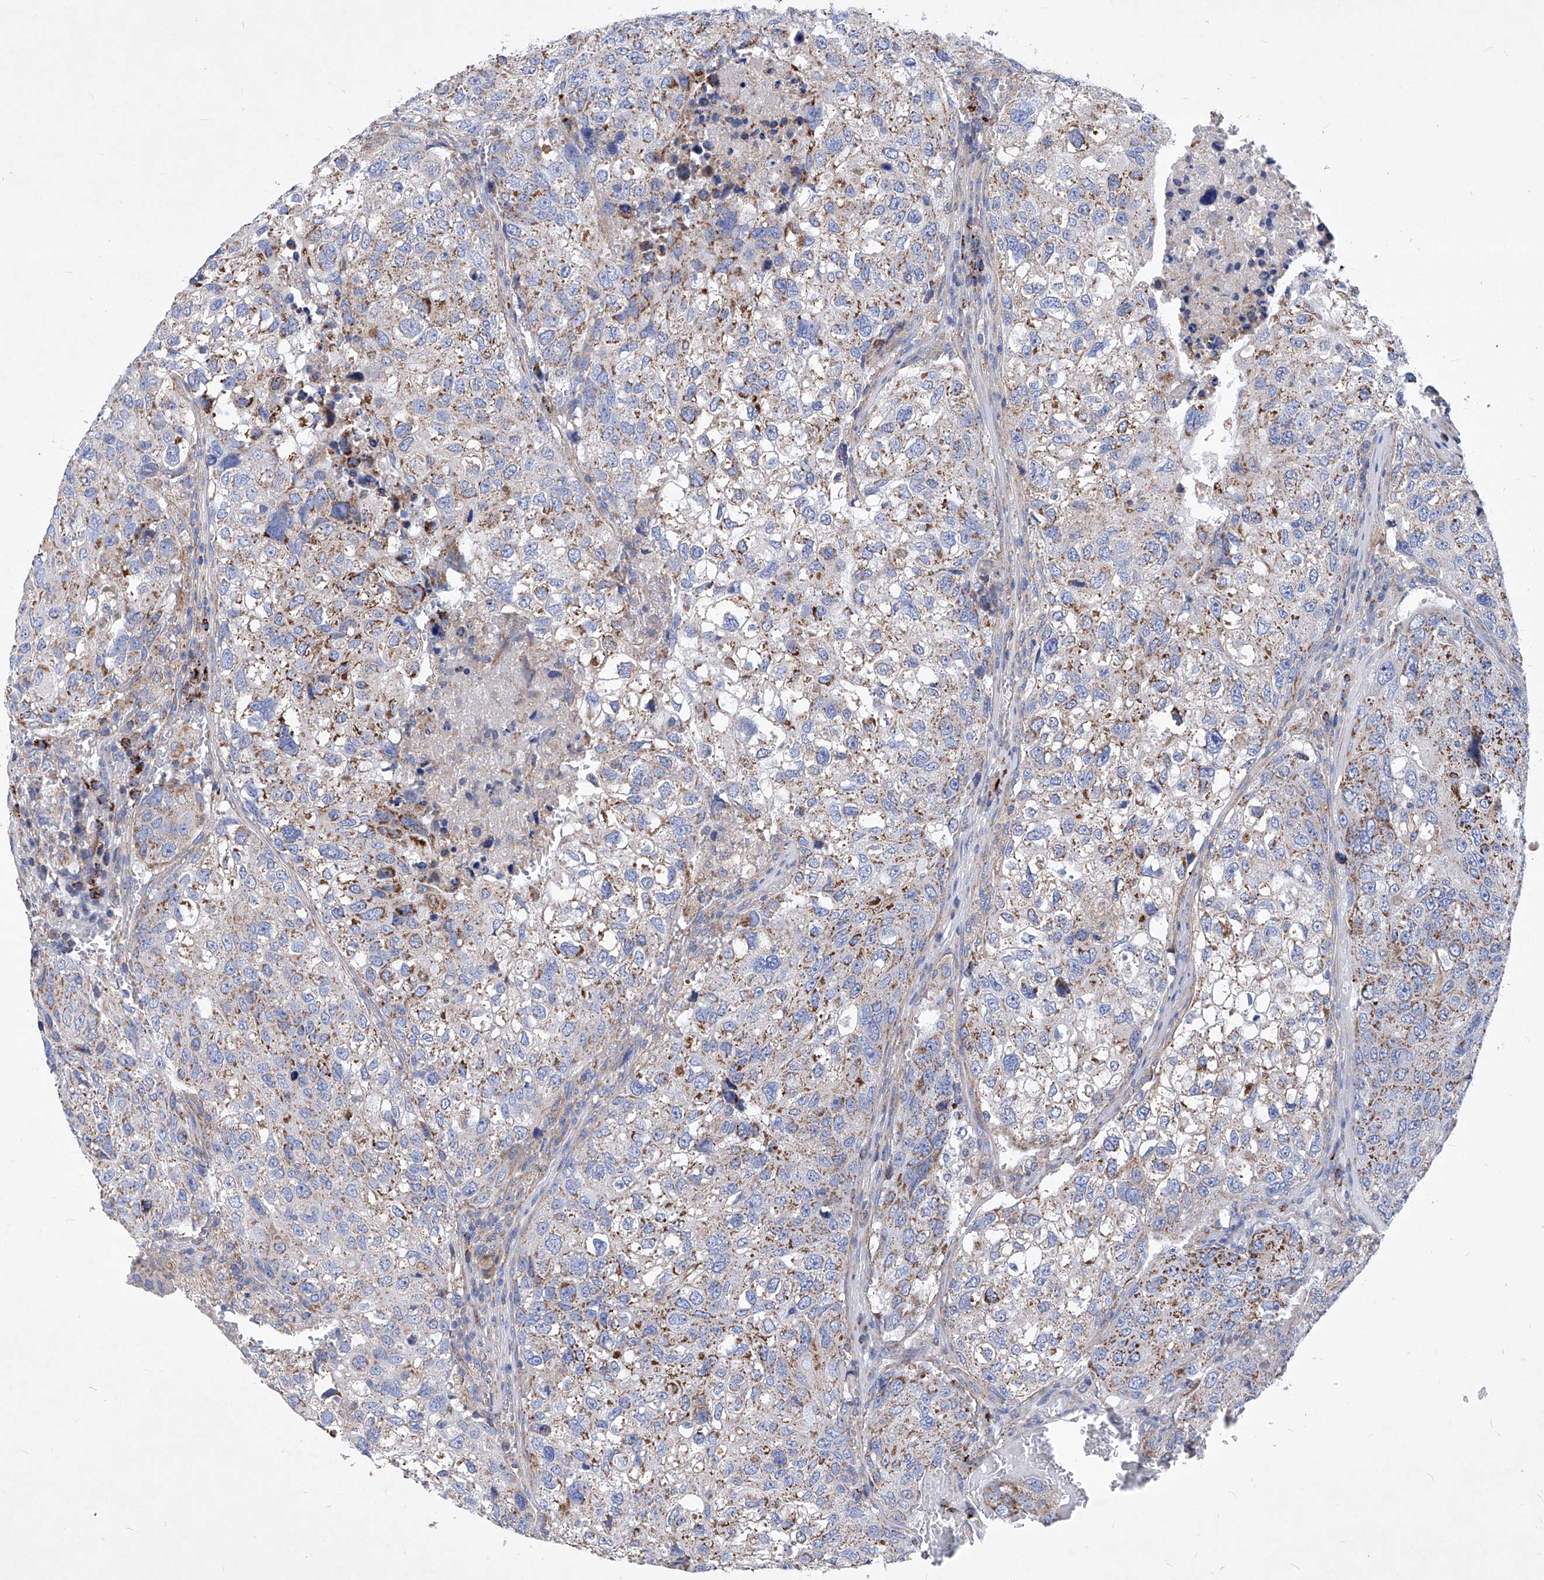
{"staining": {"intensity": "moderate", "quantity": ">75%", "location": "cytoplasmic/membranous"}, "tissue": "urothelial cancer", "cell_type": "Tumor cells", "image_type": "cancer", "snomed": [{"axis": "morphology", "description": "Urothelial carcinoma, High grade"}, {"axis": "topography", "description": "Lymph node"}, {"axis": "topography", "description": "Urinary bladder"}], "caption": "Moderate cytoplasmic/membranous positivity for a protein is identified in about >75% of tumor cells of urothelial cancer using immunohistochemistry (IHC).", "gene": "HRNR", "patient": {"sex": "male", "age": 51}}